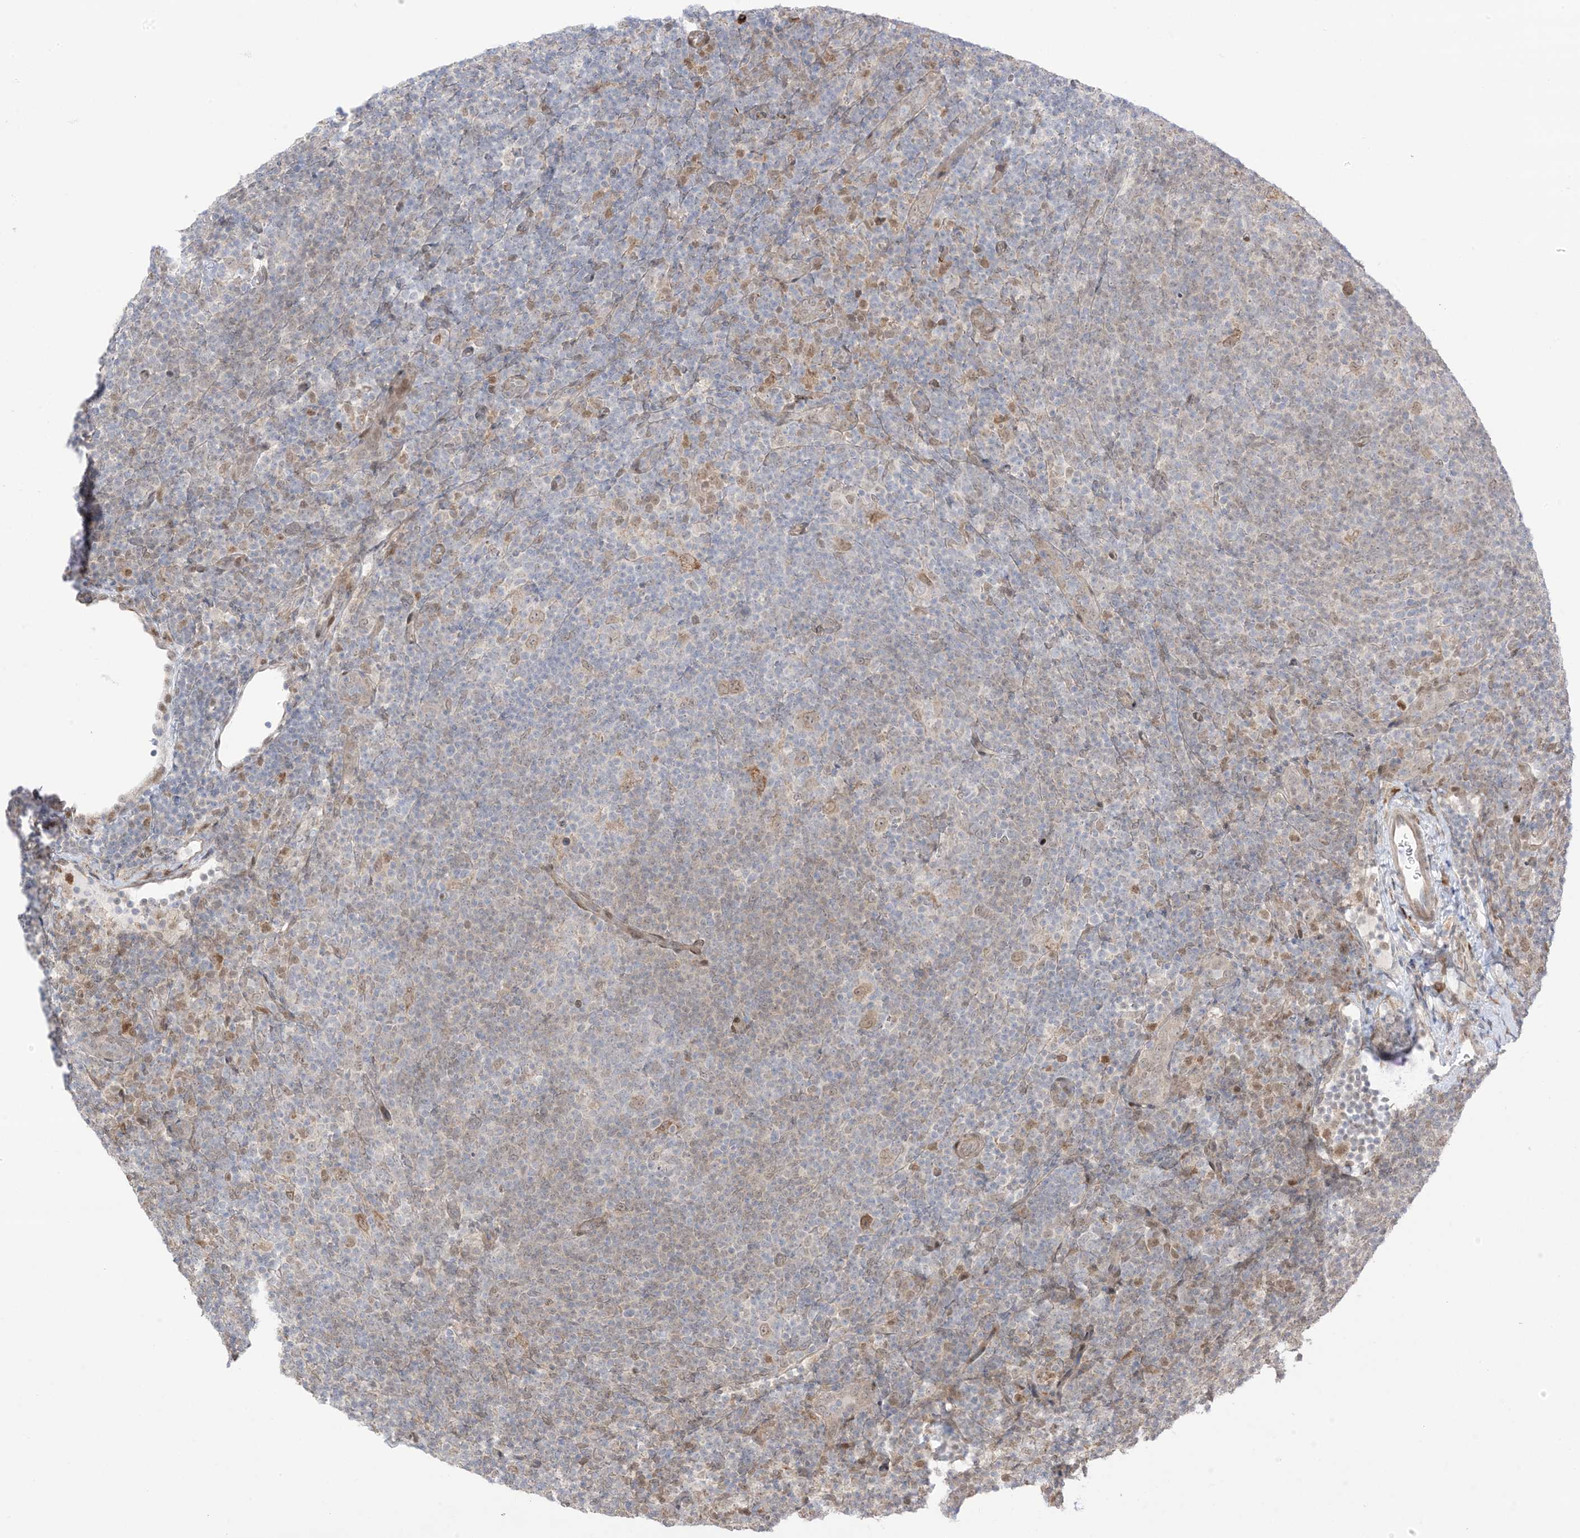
{"staining": {"intensity": "moderate", "quantity": ">75%", "location": "cytoplasmic/membranous,nuclear"}, "tissue": "lymphoma", "cell_type": "Tumor cells", "image_type": "cancer", "snomed": [{"axis": "morphology", "description": "Hodgkin's disease, NOS"}, {"axis": "topography", "description": "Lymph node"}], "caption": "Lymphoma stained with a brown dye demonstrates moderate cytoplasmic/membranous and nuclear positive expression in approximately >75% of tumor cells.", "gene": "UBE2E2", "patient": {"sex": "female", "age": 57}}